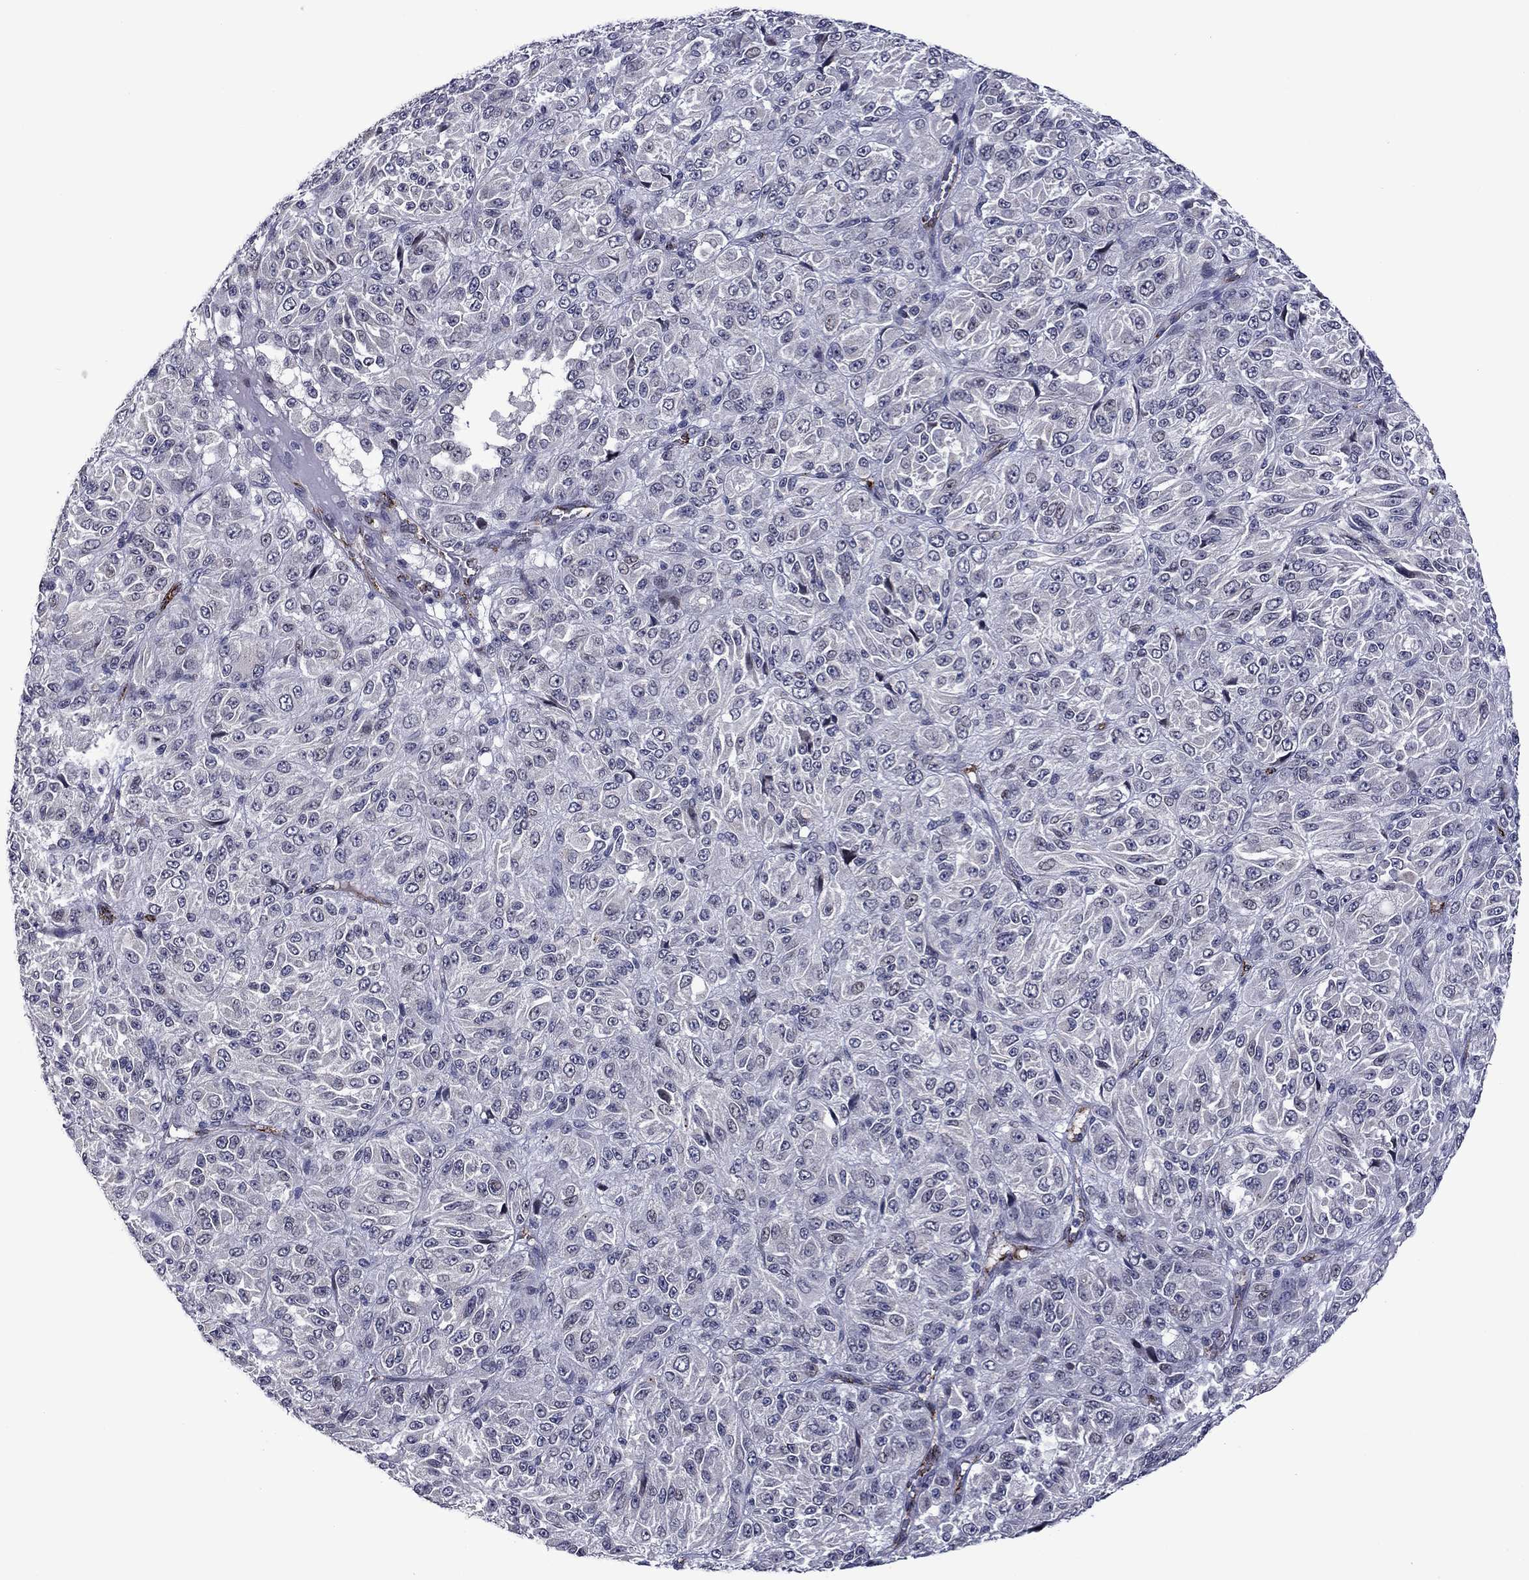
{"staining": {"intensity": "negative", "quantity": "none", "location": "none"}, "tissue": "melanoma", "cell_type": "Tumor cells", "image_type": "cancer", "snomed": [{"axis": "morphology", "description": "Malignant melanoma, Metastatic site"}, {"axis": "topography", "description": "Brain"}], "caption": "The micrograph exhibits no significant staining in tumor cells of melanoma.", "gene": "SLITRK1", "patient": {"sex": "female", "age": 56}}